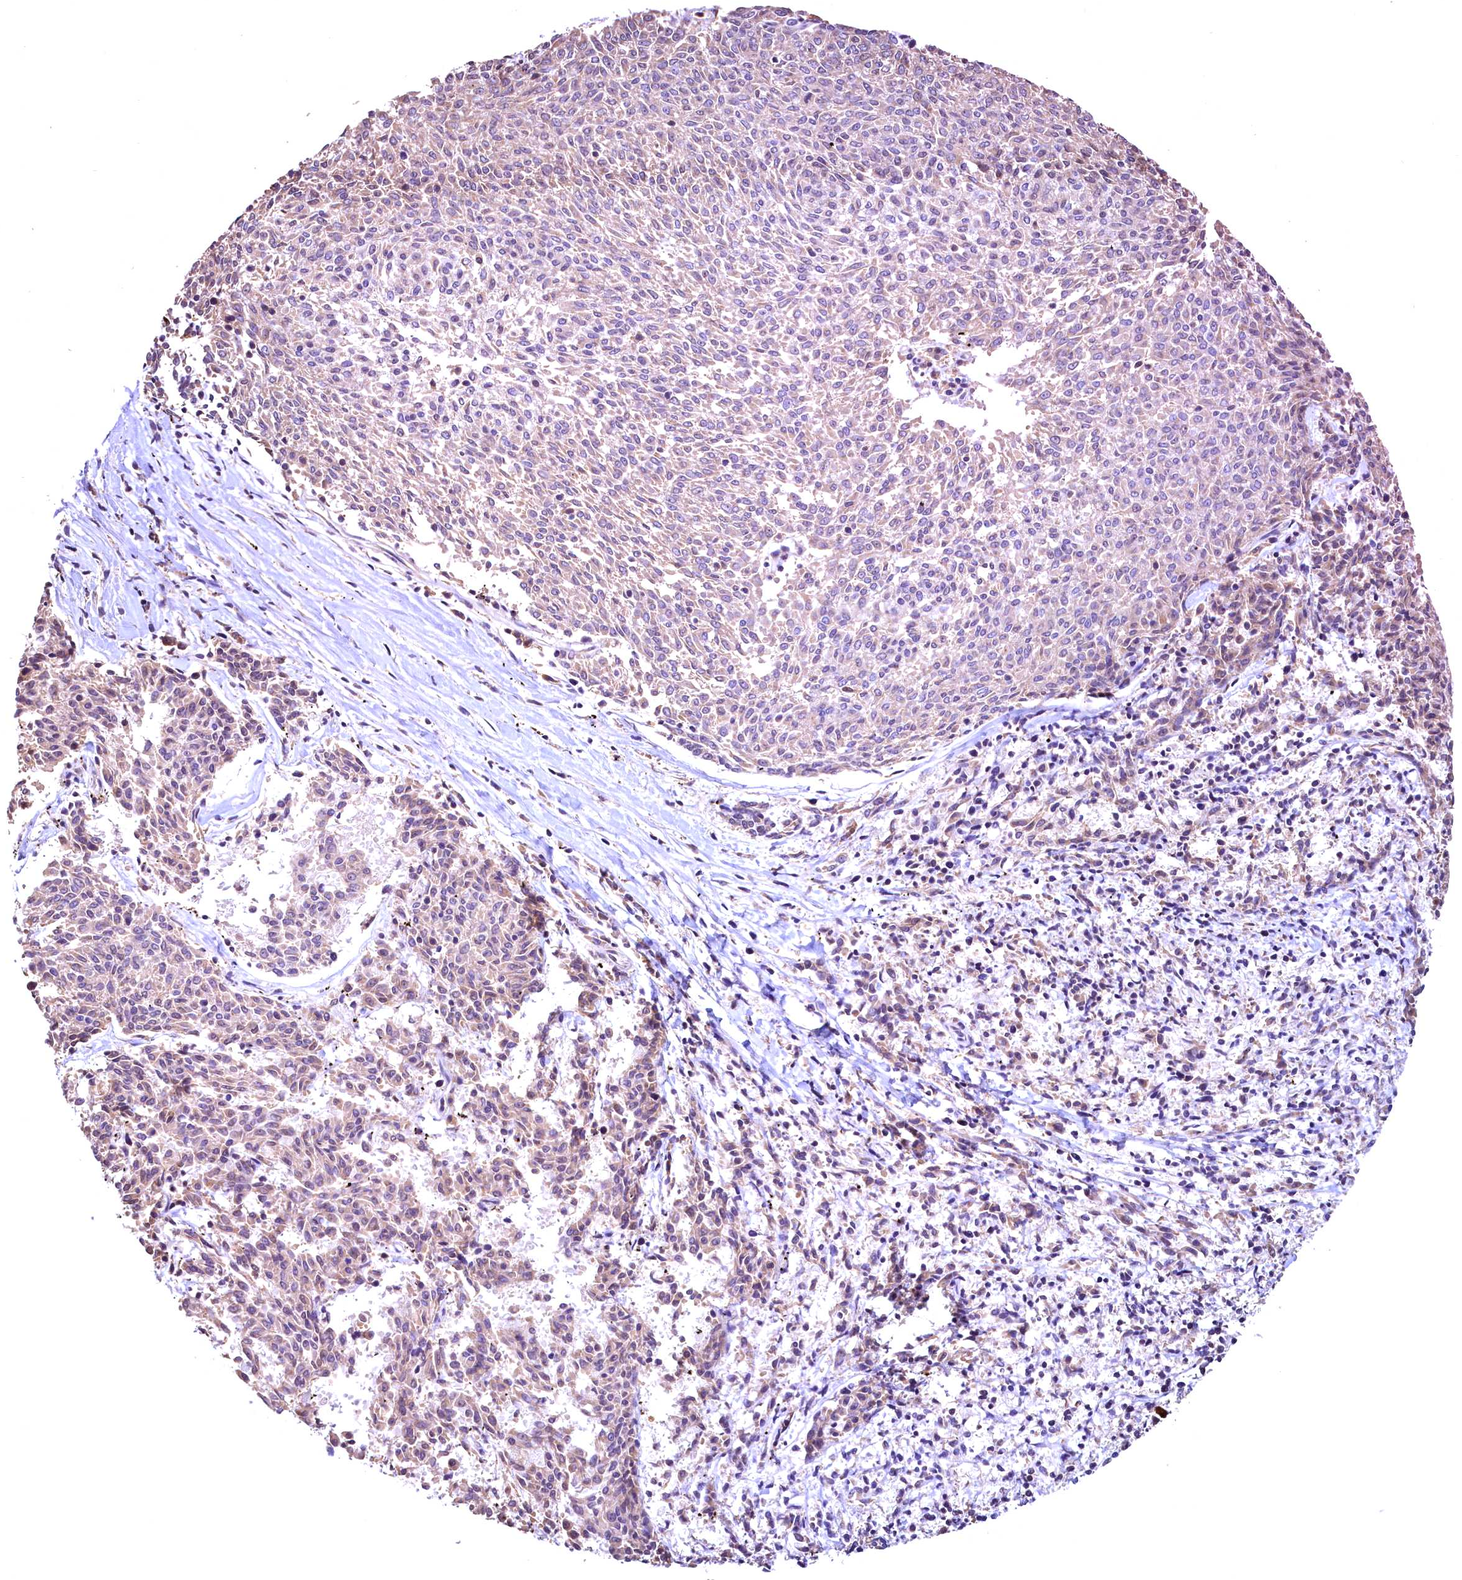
{"staining": {"intensity": "negative", "quantity": "none", "location": "none"}, "tissue": "melanoma", "cell_type": "Tumor cells", "image_type": "cancer", "snomed": [{"axis": "morphology", "description": "Malignant melanoma, NOS"}, {"axis": "topography", "description": "Skin"}], "caption": "This photomicrograph is of melanoma stained with IHC to label a protein in brown with the nuclei are counter-stained blue. There is no expression in tumor cells. (DAB (3,3'-diaminobenzidine) immunohistochemistry with hematoxylin counter stain).", "gene": "LATS2", "patient": {"sex": "female", "age": 72}}